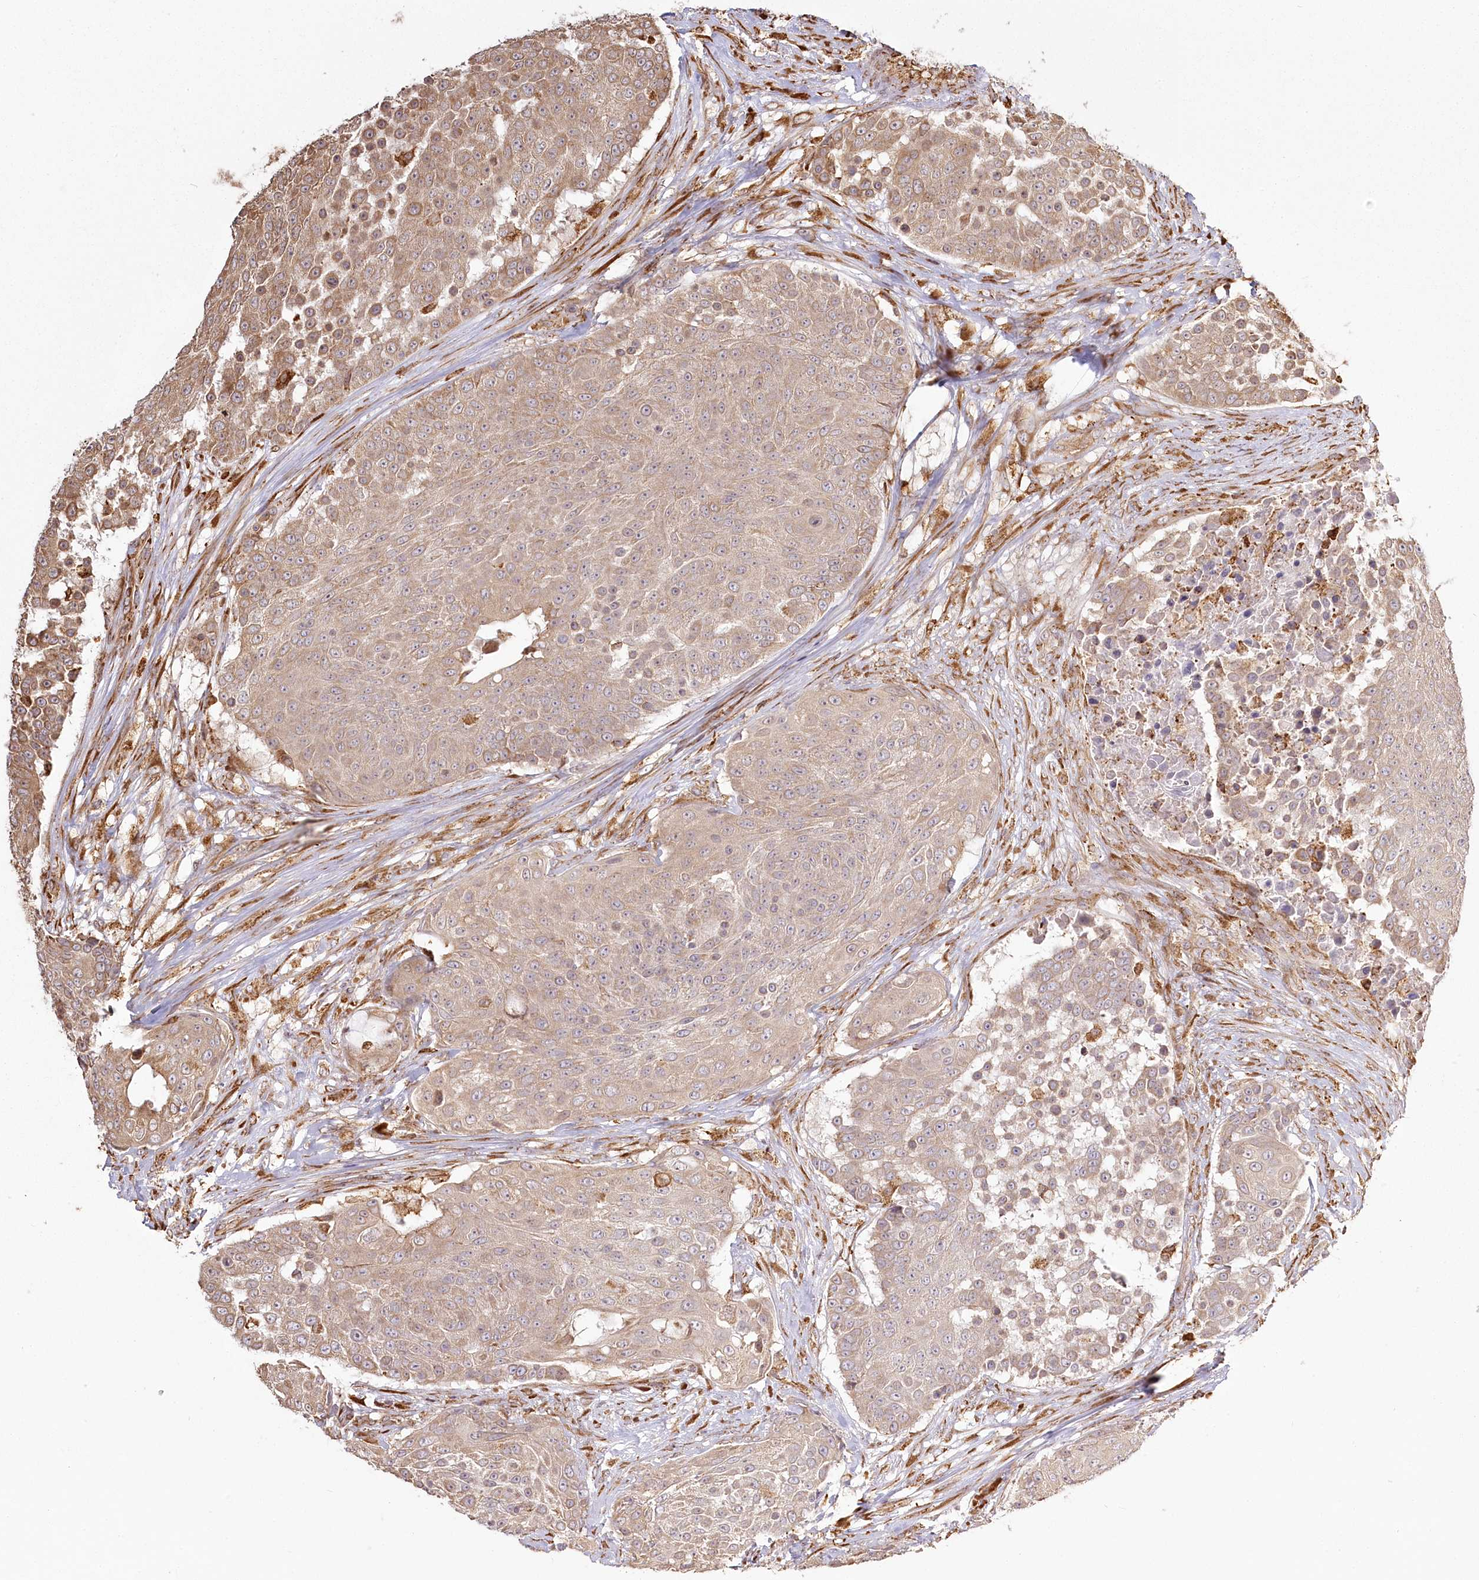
{"staining": {"intensity": "weak", "quantity": ">75%", "location": "cytoplasmic/membranous"}, "tissue": "urothelial cancer", "cell_type": "Tumor cells", "image_type": "cancer", "snomed": [{"axis": "morphology", "description": "Urothelial carcinoma, High grade"}, {"axis": "topography", "description": "Urinary bladder"}], "caption": "Immunohistochemistry of human urothelial cancer displays low levels of weak cytoplasmic/membranous staining in approximately >75% of tumor cells.", "gene": "FAM13A", "patient": {"sex": "female", "age": 63}}